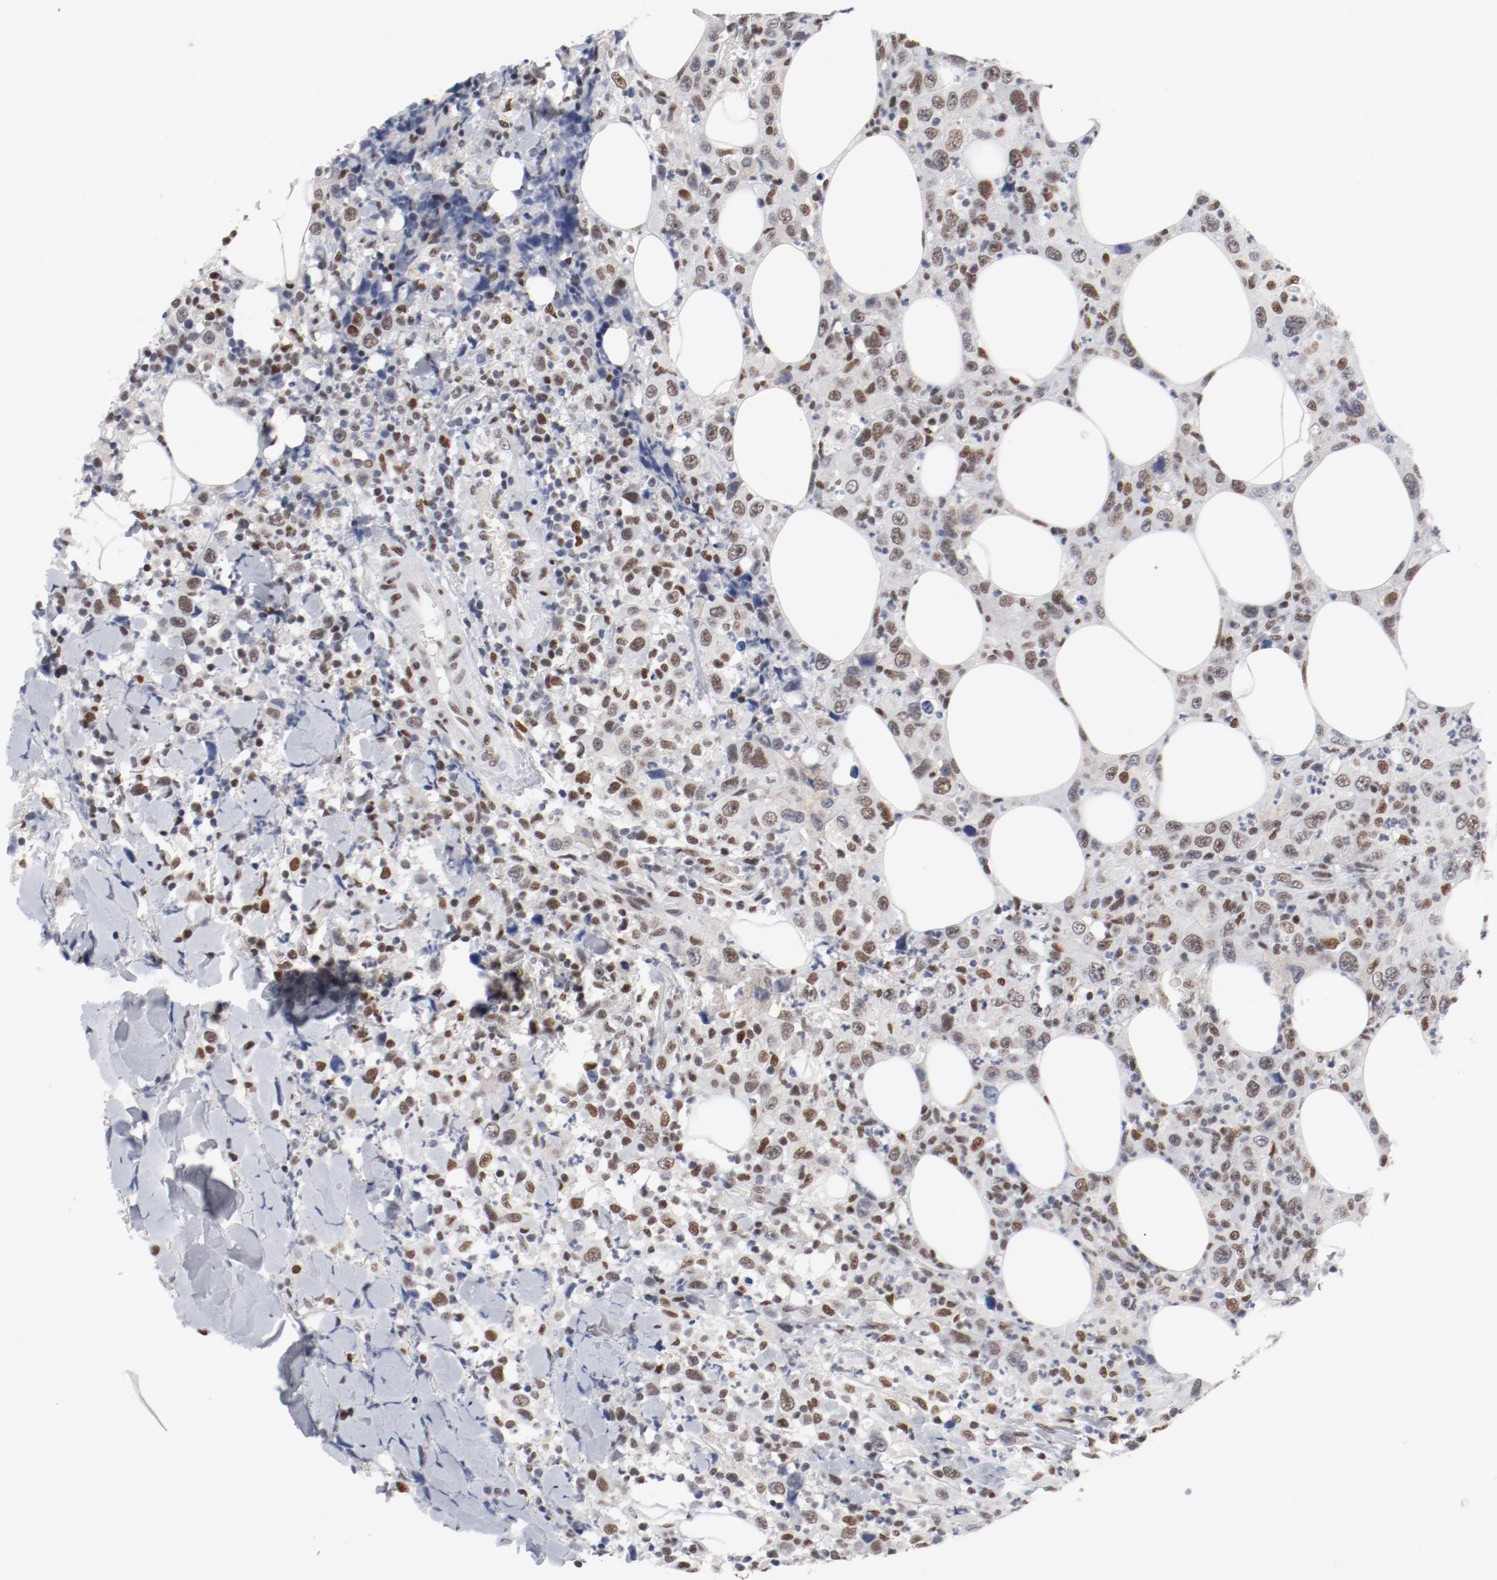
{"staining": {"intensity": "moderate", "quantity": ">75%", "location": "nuclear"}, "tissue": "thyroid cancer", "cell_type": "Tumor cells", "image_type": "cancer", "snomed": [{"axis": "morphology", "description": "Carcinoma, NOS"}, {"axis": "topography", "description": "Thyroid gland"}], "caption": "Immunohistochemical staining of human carcinoma (thyroid) displays moderate nuclear protein positivity in about >75% of tumor cells.", "gene": "ARNT", "patient": {"sex": "female", "age": 77}}